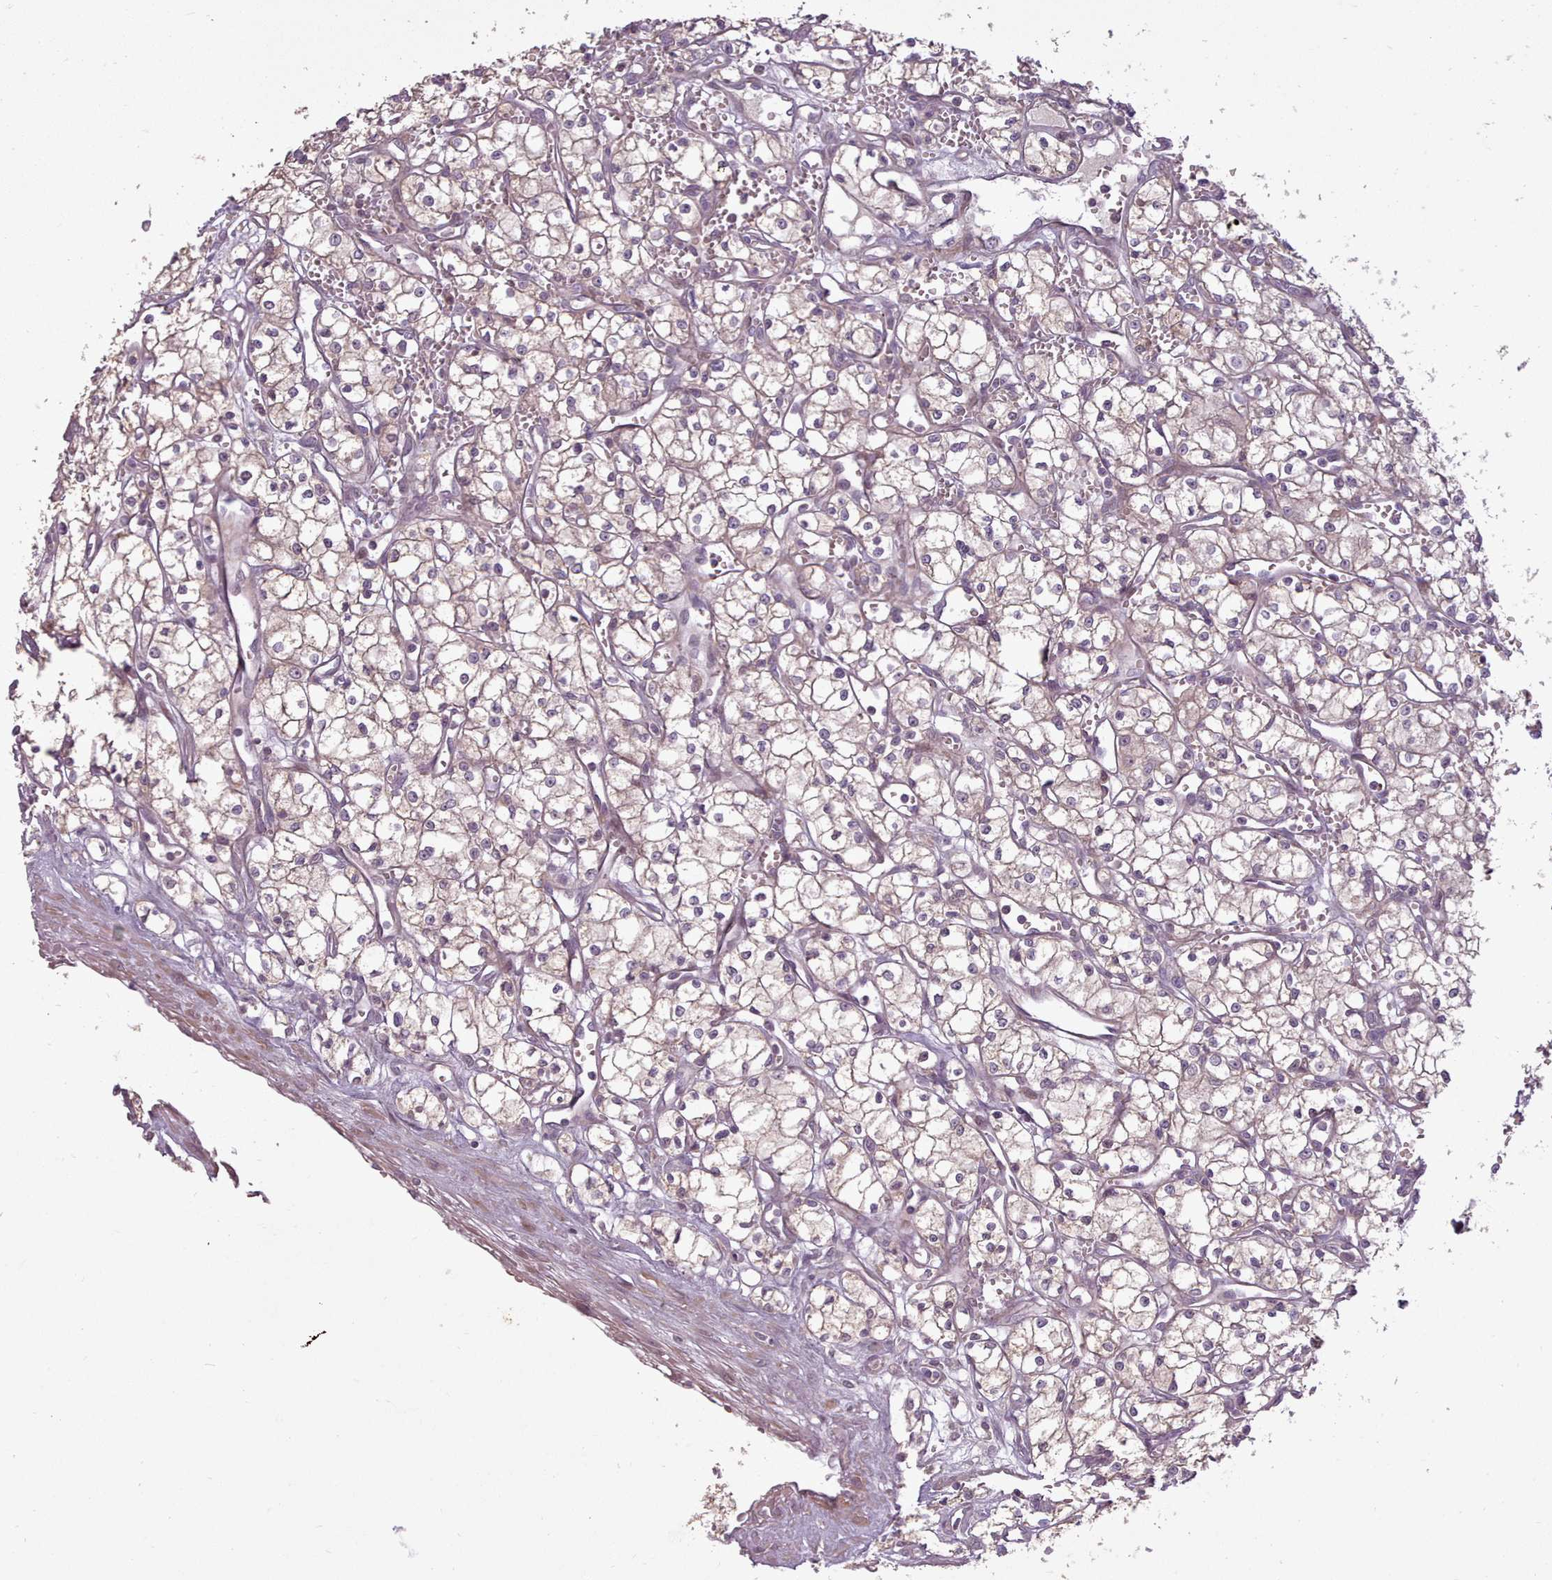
{"staining": {"intensity": "weak", "quantity": "<25%", "location": "cytoplasmic/membranous"}, "tissue": "renal cancer", "cell_type": "Tumor cells", "image_type": "cancer", "snomed": [{"axis": "morphology", "description": "Adenocarcinoma, NOS"}, {"axis": "topography", "description": "Kidney"}], "caption": "High power microscopy histopathology image of an immunohistochemistry (IHC) image of renal adenocarcinoma, revealing no significant positivity in tumor cells. (Stains: DAB (3,3'-diaminobenzidine) immunohistochemistry with hematoxylin counter stain, Microscopy: brightfield microscopy at high magnification).", "gene": "LEFTY2", "patient": {"sex": "male", "age": 59}}